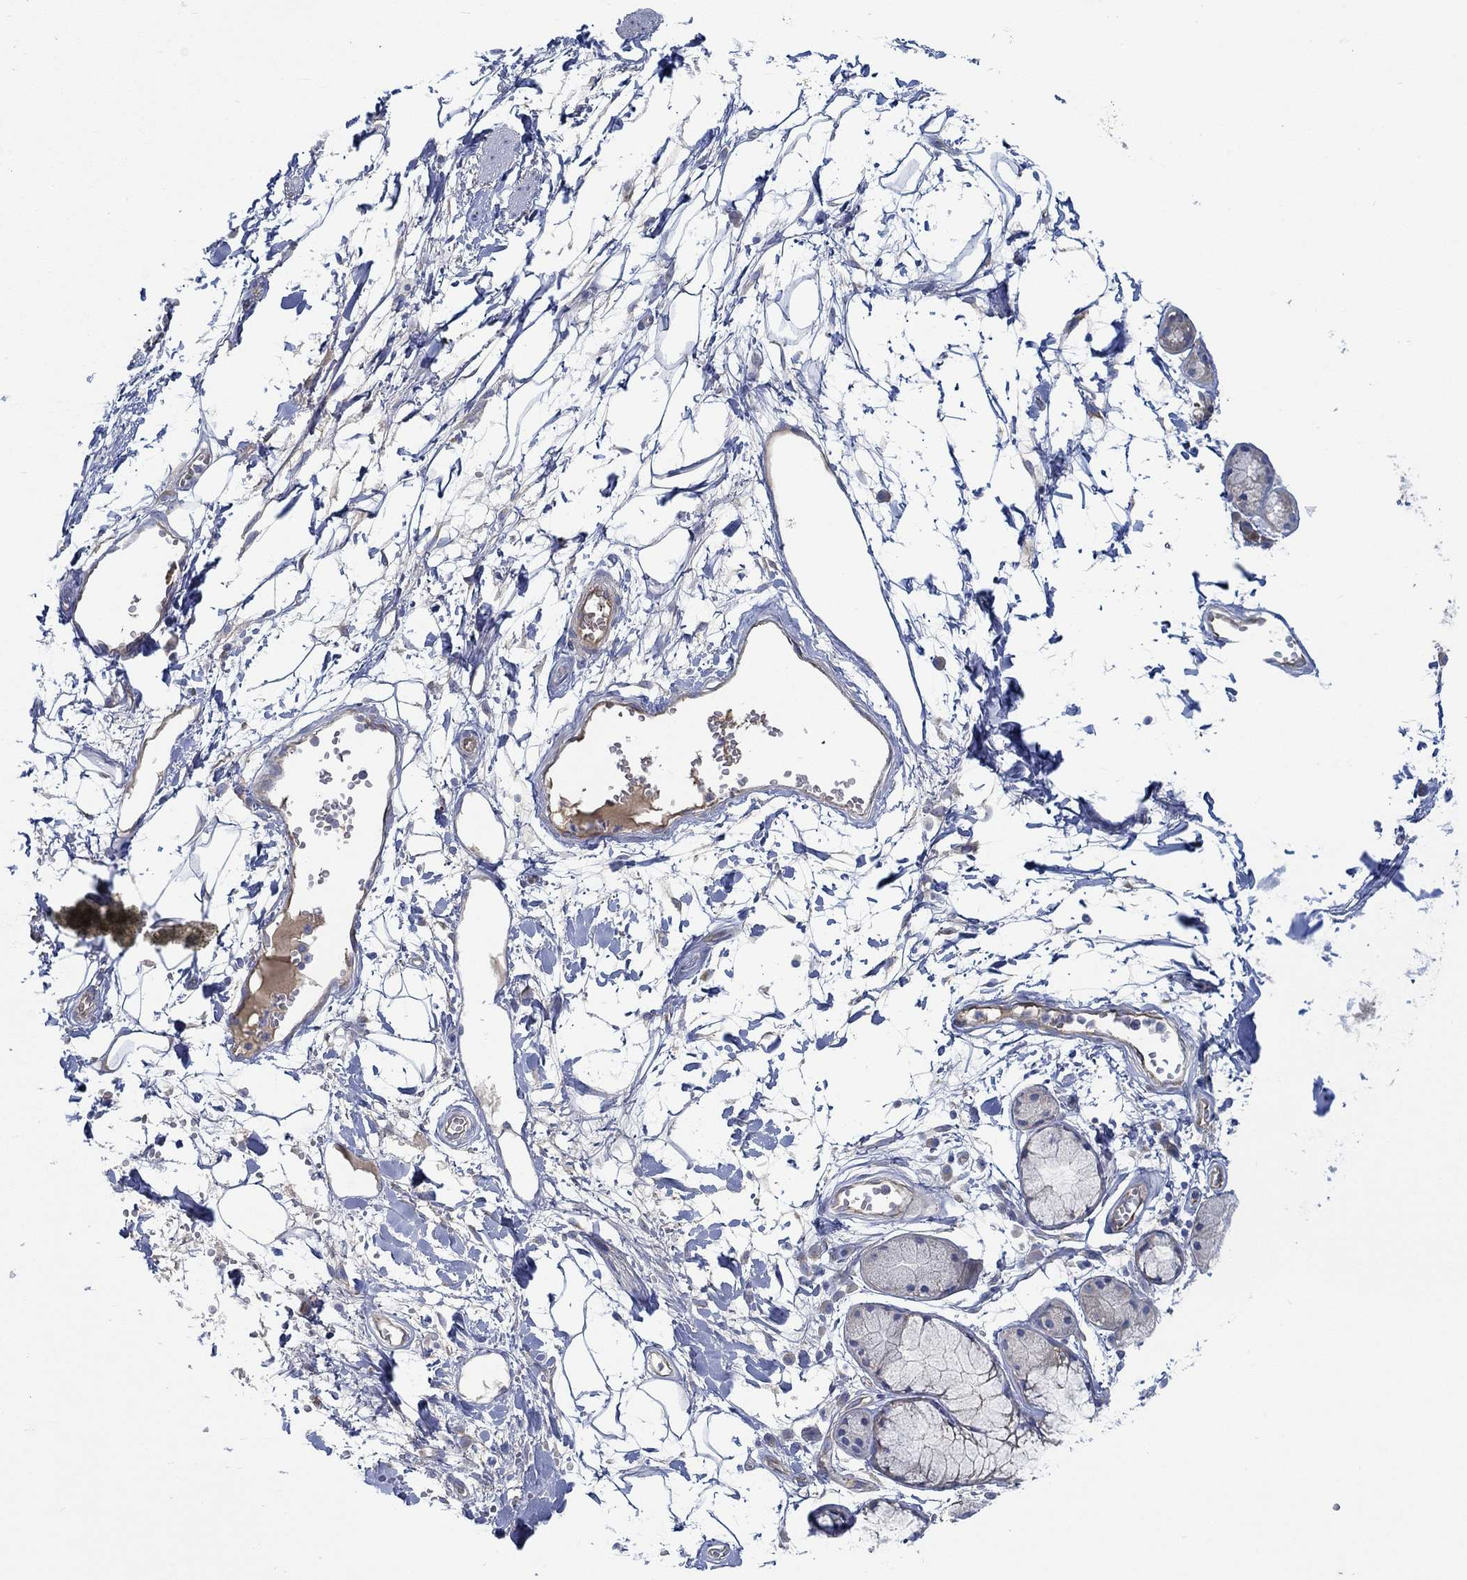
{"staining": {"intensity": "negative", "quantity": "none", "location": "none"}, "tissue": "adipose tissue", "cell_type": "Adipocytes", "image_type": "normal", "snomed": [{"axis": "morphology", "description": "Normal tissue, NOS"}, {"axis": "morphology", "description": "Squamous cell carcinoma, NOS"}, {"axis": "topography", "description": "Cartilage tissue"}, {"axis": "topography", "description": "Lung"}], "caption": "This is an IHC photomicrograph of unremarkable human adipose tissue. There is no staining in adipocytes.", "gene": "SPAG9", "patient": {"sex": "male", "age": 66}}